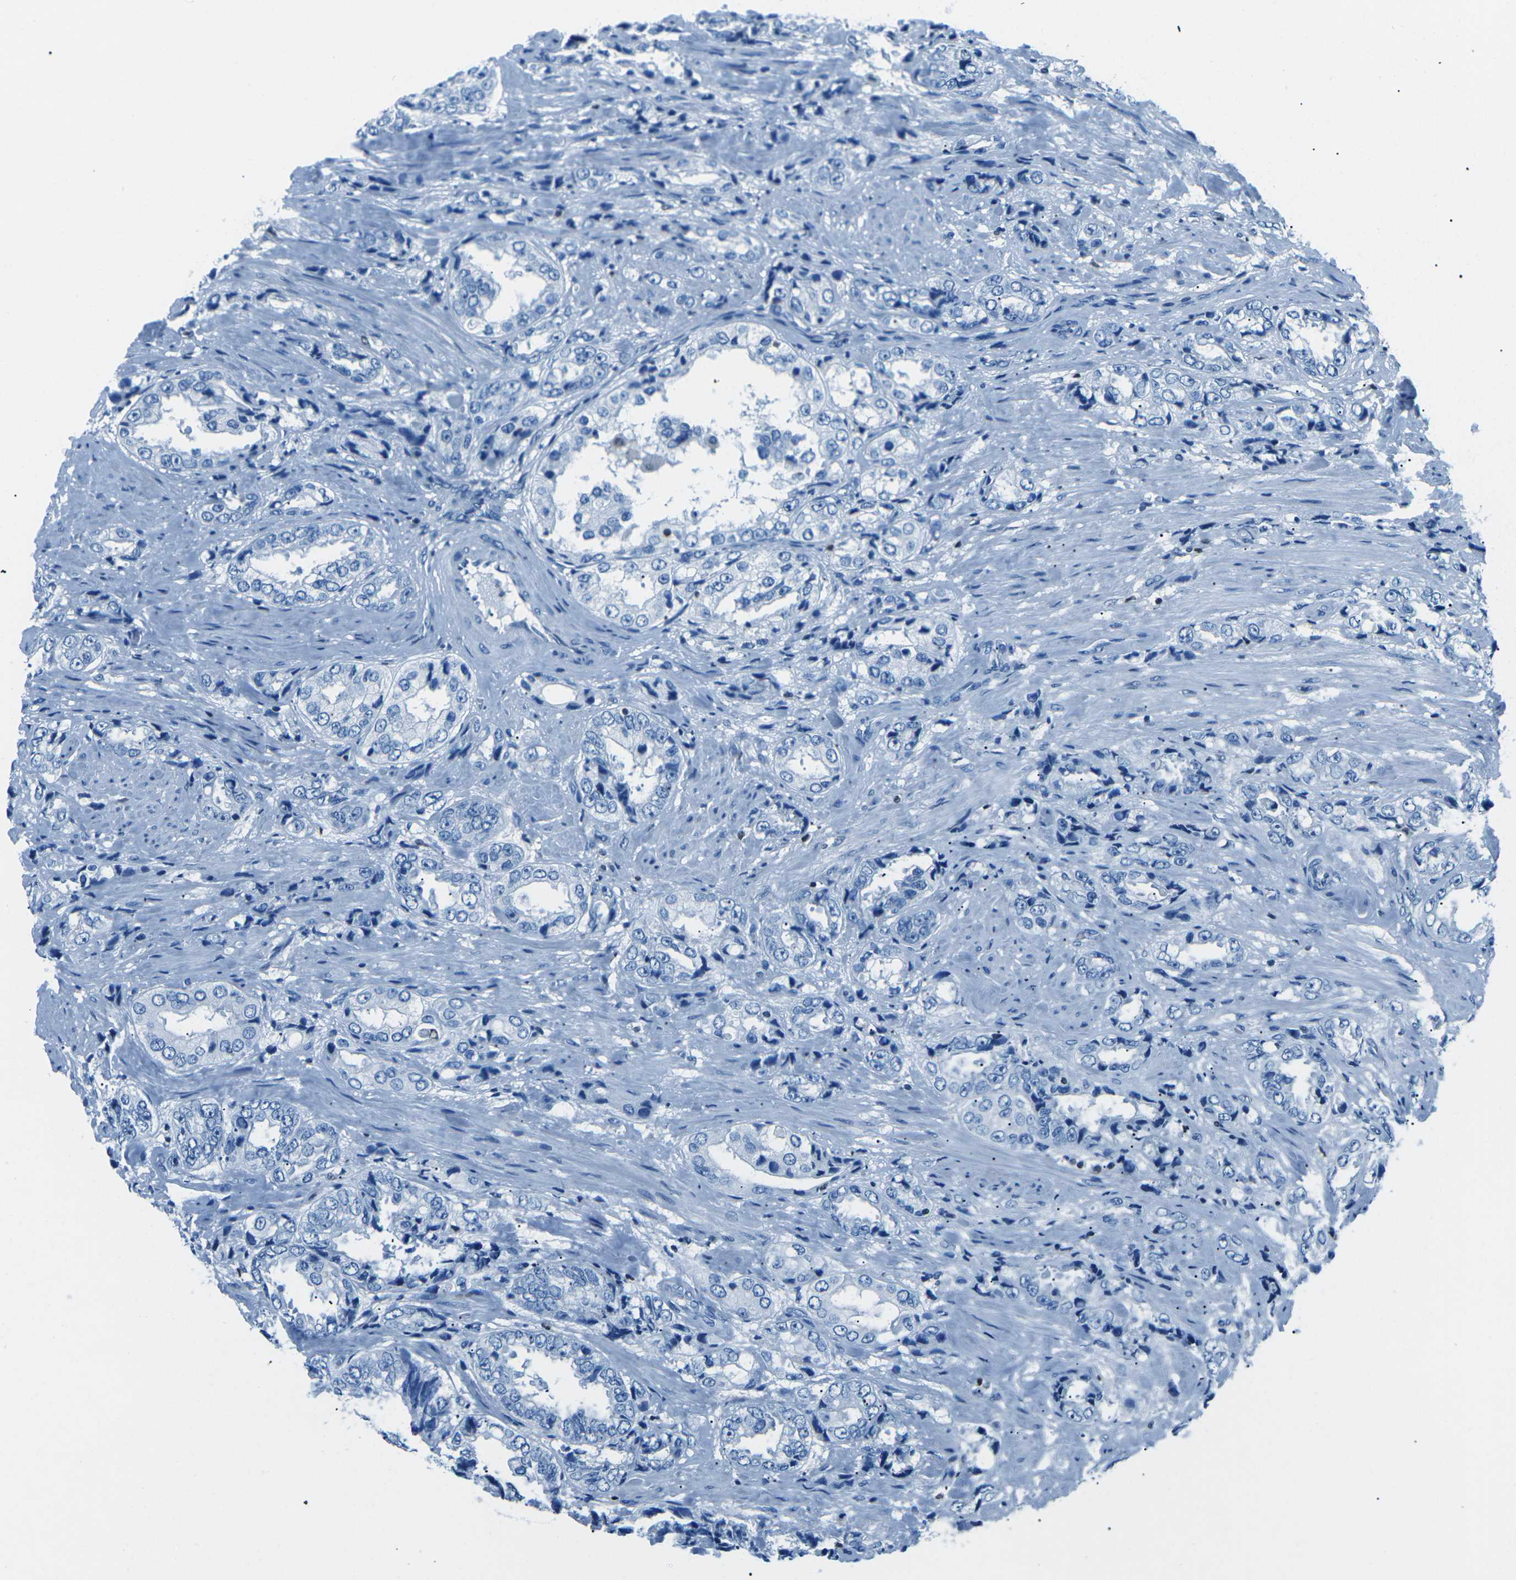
{"staining": {"intensity": "negative", "quantity": "none", "location": "none"}, "tissue": "prostate cancer", "cell_type": "Tumor cells", "image_type": "cancer", "snomed": [{"axis": "morphology", "description": "Adenocarcinoma, High grade"}, {"axis": "topography", "description": "Prostate"}], "caption": "Immunohistochemical staining of high-grade adenocarcinoma (prostate) displays no significant expression in tumor cells. (IHC, brightfield microscopy, high magnification).", "gene": "CELF2", "patient": {"sex": "male", "age": 61}}